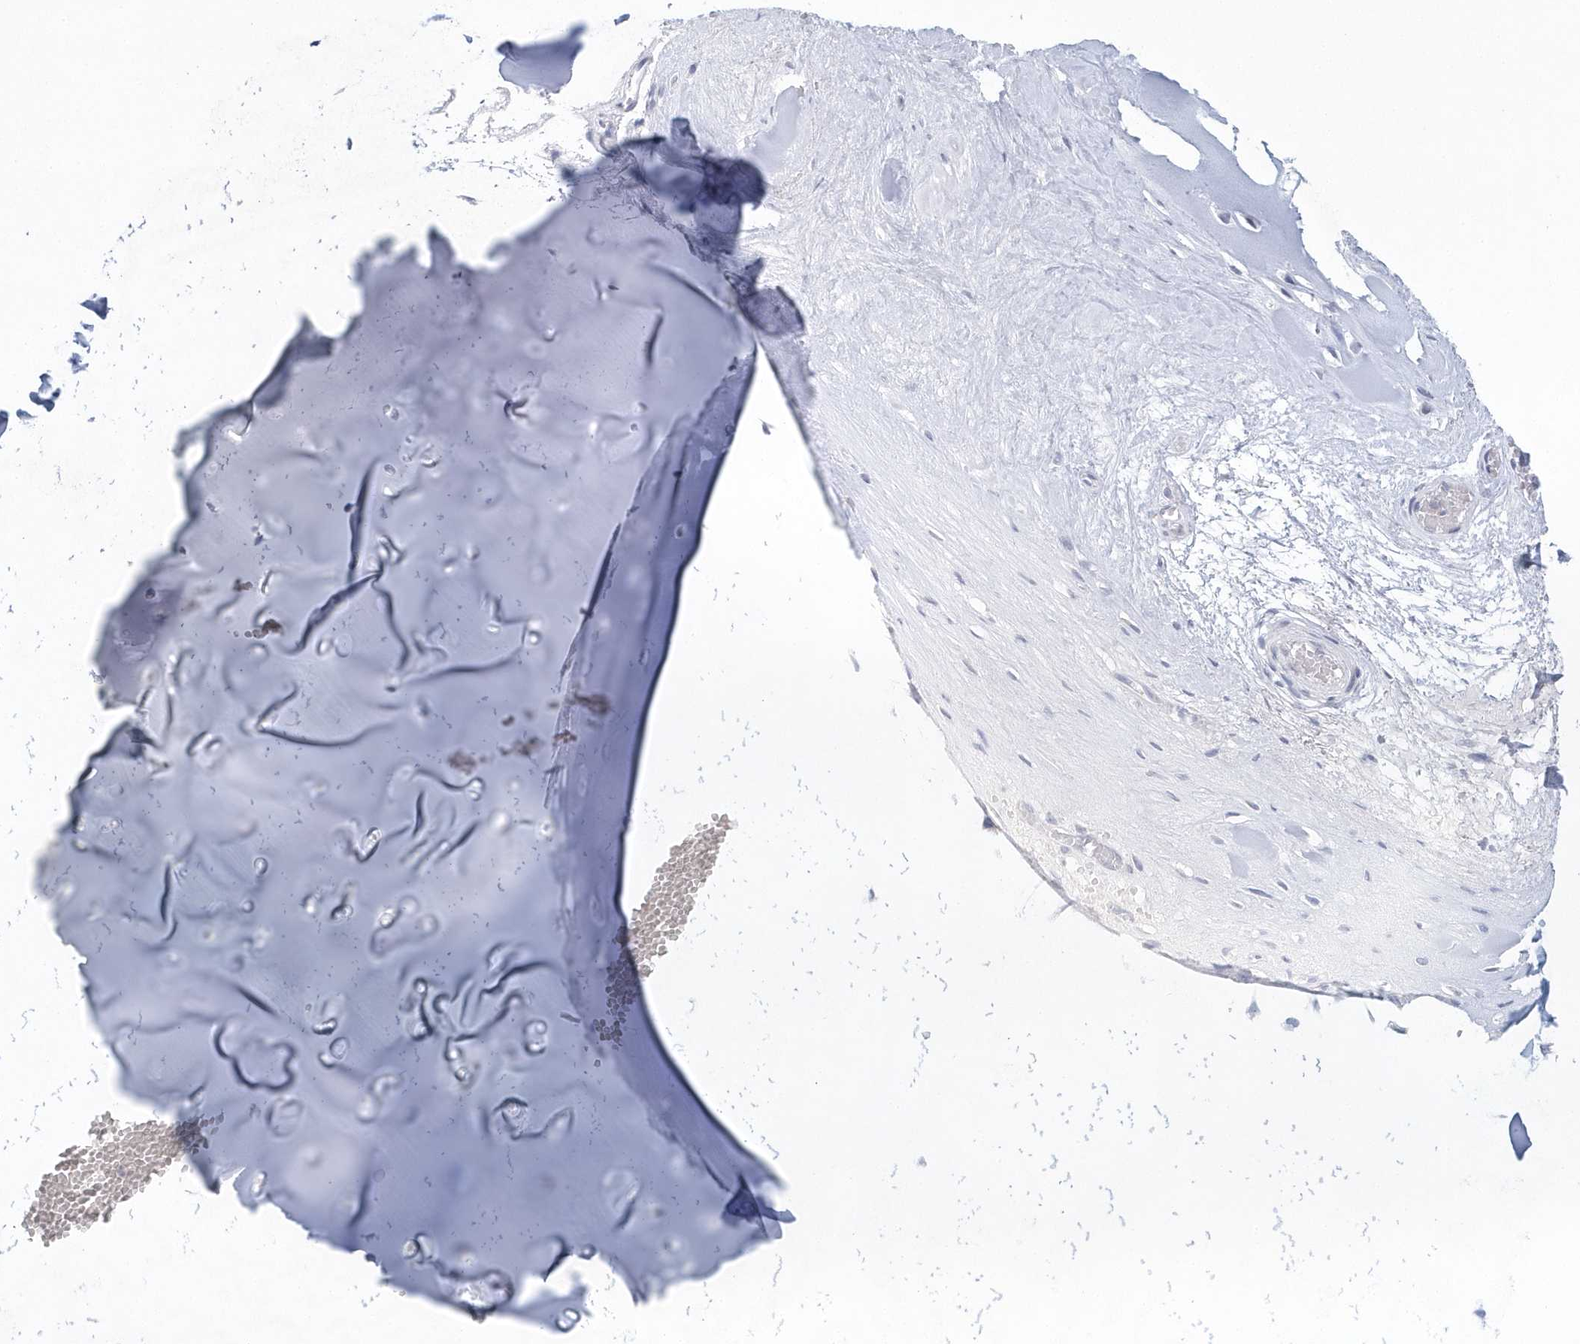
{"staining": {"intensity": "negative", "quantity": "none", "location": "none"}, "tissue": "adipose tissue", "cell_type": "Adipocytes", "image_type": "normal", "snomed": [{"axis": "morphology", "description": "Normal tissue, NOS"}, {"axis": "morphology", "description": "Basal cell carcinoma"}, {"axis": "topography", "description": "Cartilage tissue"}, {"axis": "topography", "description": "Nasopharynx"}, {"axis": "topography", "description": "Oral tissue"}], "caption": "A high-resolution image shows IHC staining of benign adipose tissue, which reveals no significant positivity in adipocytes.", "gene": "NIPAL1", "patient": {"sex": "female", "age": 77}}